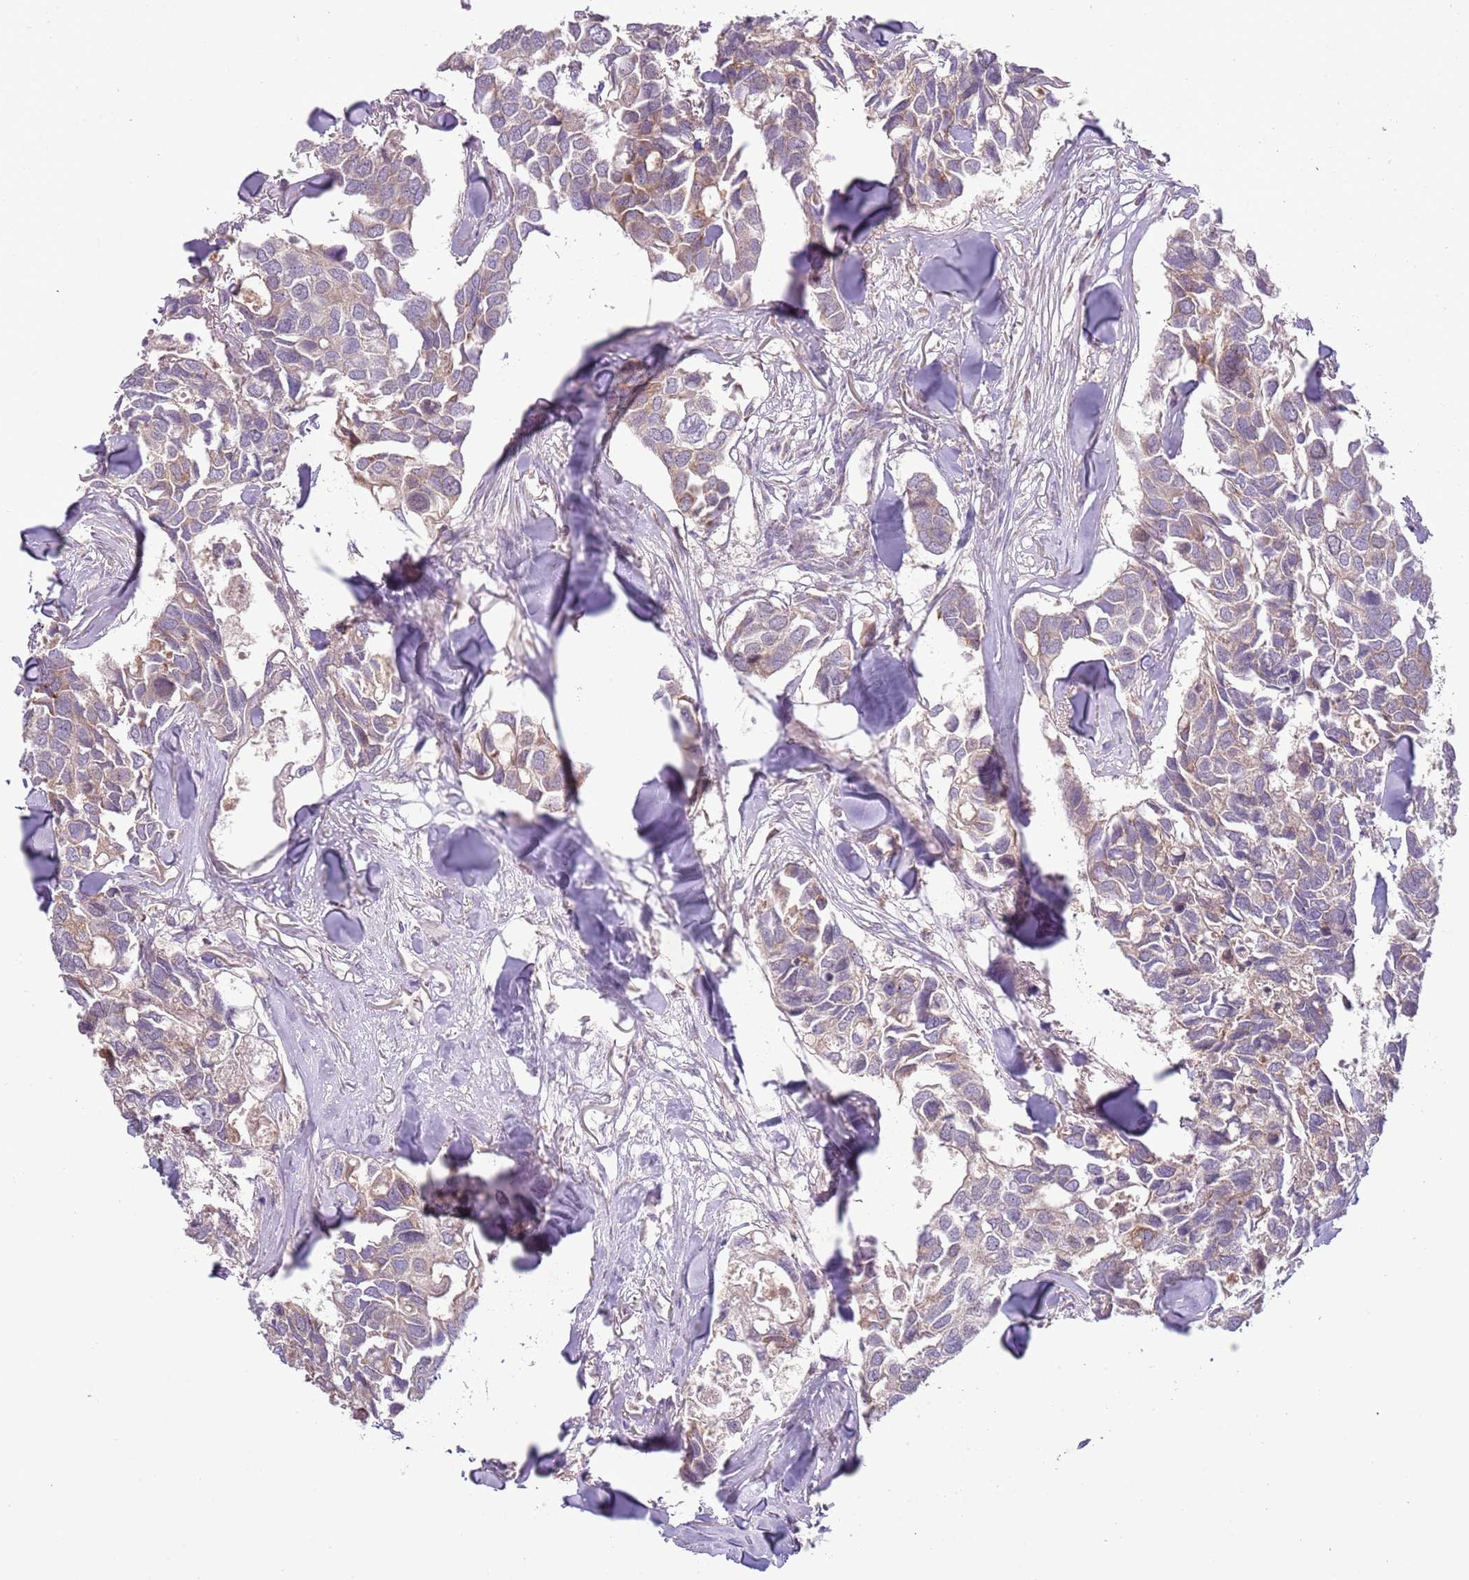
{"staining": {"intensity": "weak", "quantity": "25%-75%", "location": "cytoplasmic/membranous"}, "tissue": "breast cancer", "cell_type": "Tumor cells", "image_type": "cancer", "snomed": [{"axis": "morphology", "description": "Duct carcinoma"}, {"axis": "topography", "description": "Breast"}], "caption": "Protein expression analysis of breast cancer displays weak cytoplasmic/membranous expression in about 25%-75% of tumor cells.", "gene": "DTD2", "patient": {"sex": "female", "age": 83}}